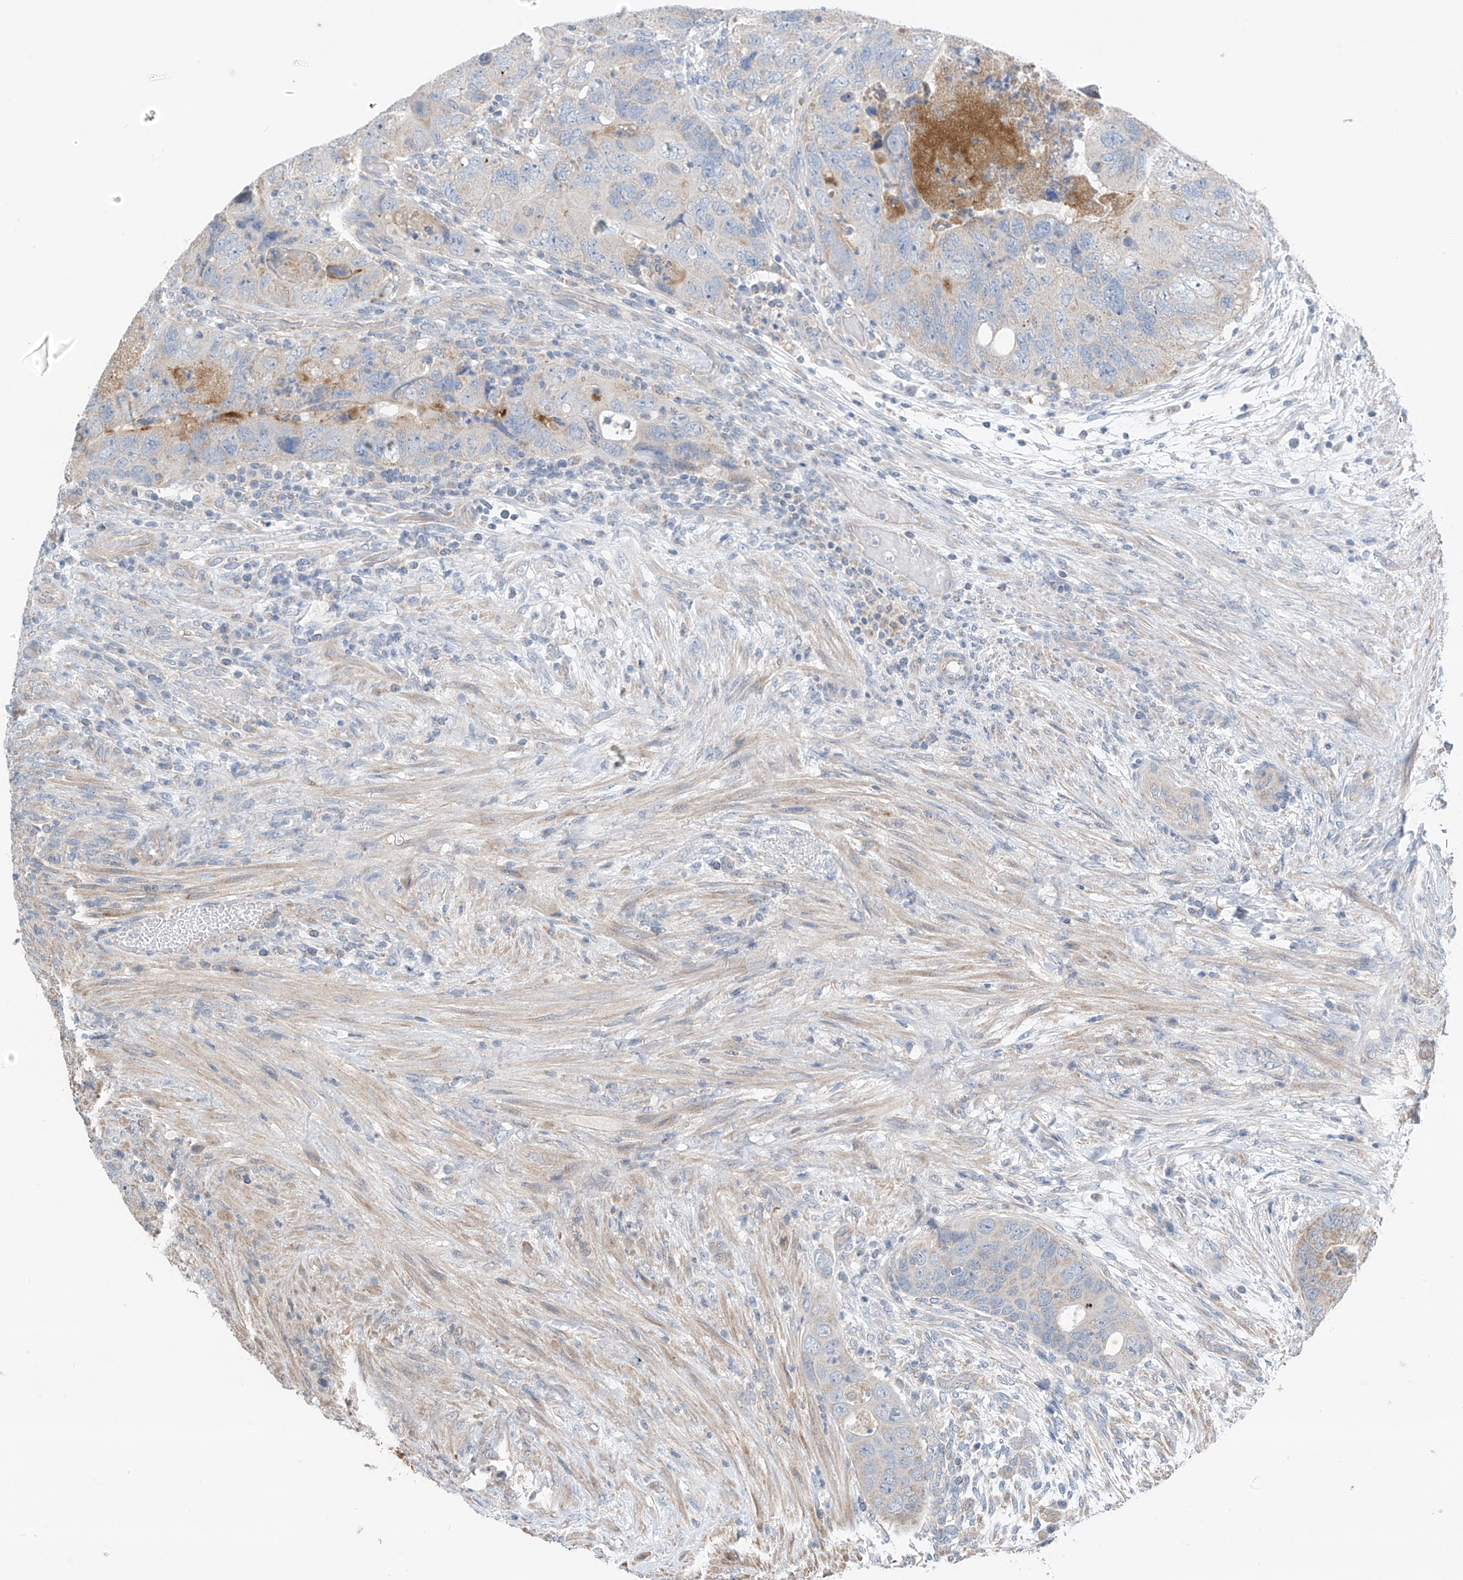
{"staining": {"intensity": "negative", "quantity": "none", "location": "none"}, "tissue": "colorectal cancer", "cell_type": "Tumor cells", "image_type": "cancer", "snomed": [{"axis": "morphology", "description": "Adenocarcinoma, NOS"}, {"axis": "topography", "description": "Rectum"}], "caption": "Adenocarcinoma (colorectal) was stained to show a protein in brown. There is no significant positivity in tumor cells.", "gene": "SYN3", "patient": {"sex": "male", "age": 63}}